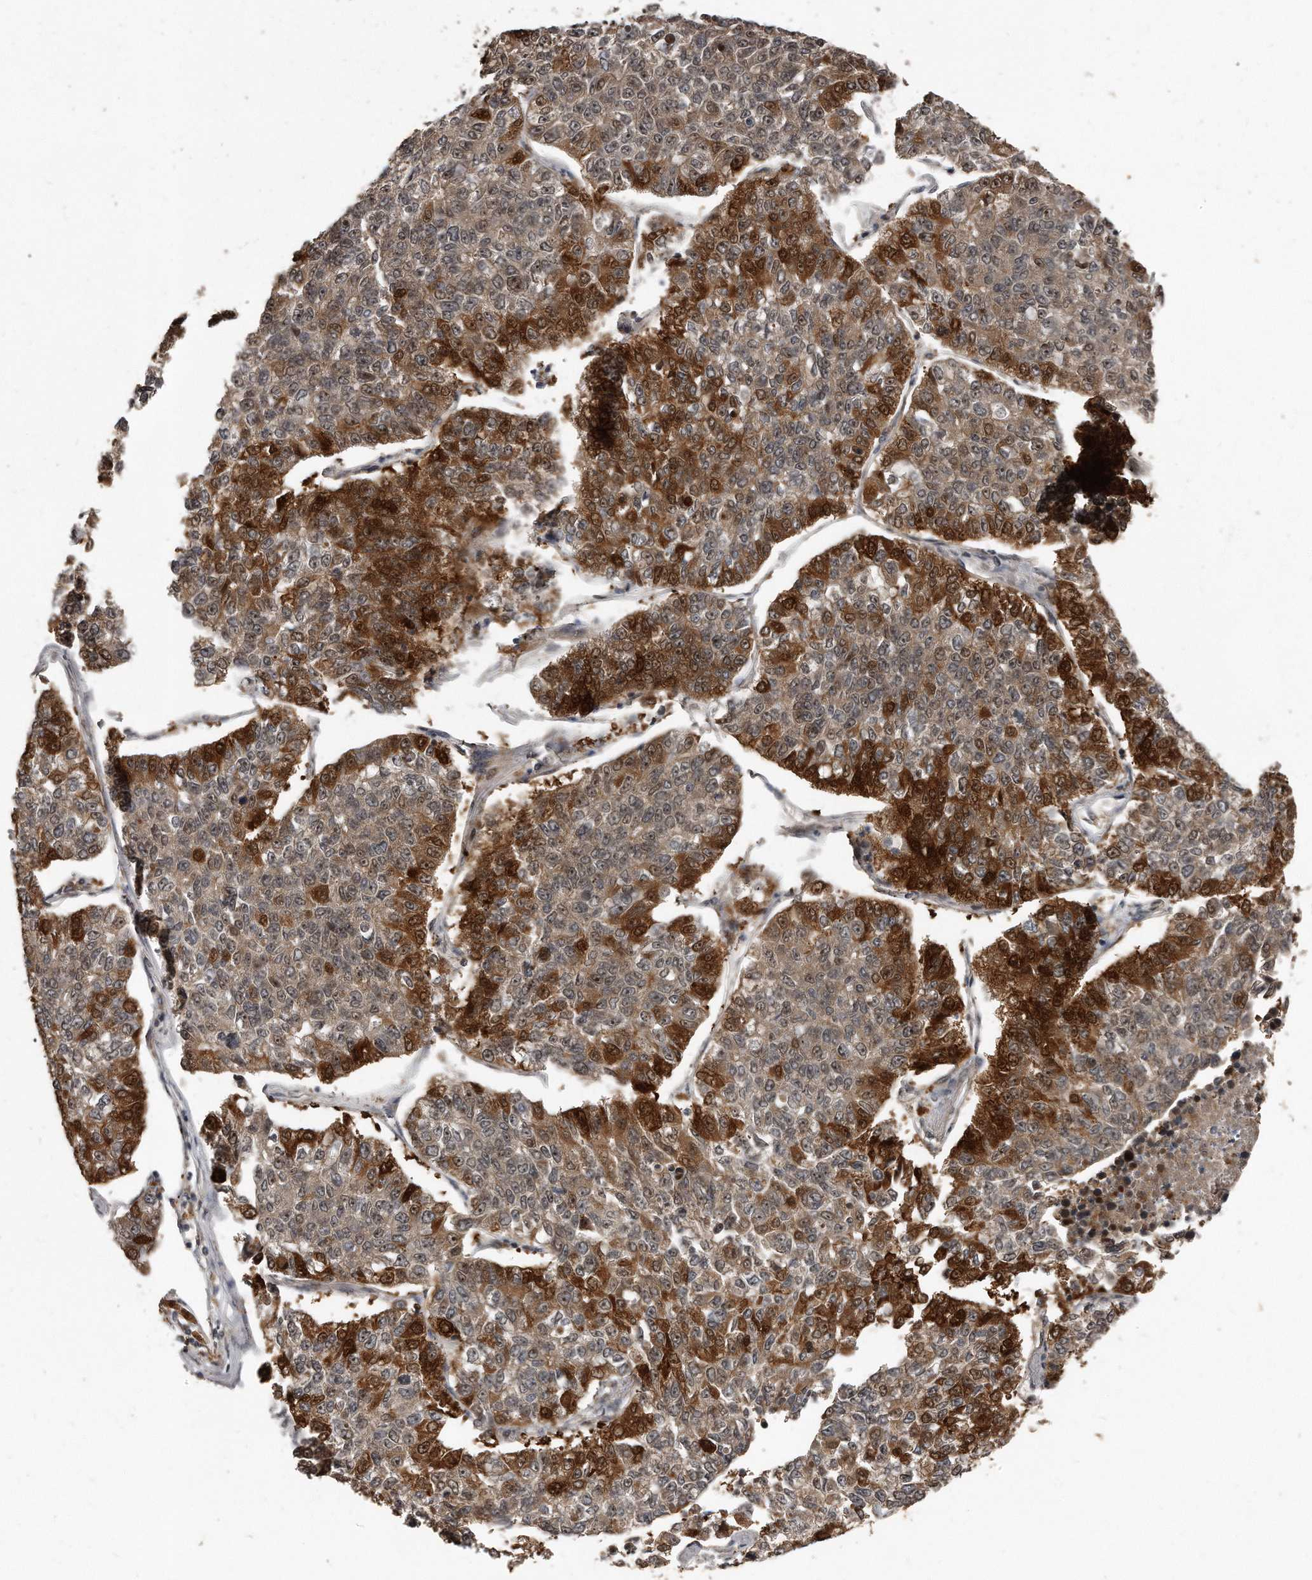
{"staining": {"intensity": "strong", "quantity": "25%-75%", "location": "cytoplasmic/membranous,nuclear"}, "tissue": "lung cancer", "cell_type": "Tumor cells", "image_type": "cancer", "snomed": [{"axis": "morphology", "description": "Adenocarcinoma, NOS"}, {"axis": "topography", "description": "Lung"}], "caption": "IHC image of neoplastic tissue: lung adenocarcinoma stained using immunohistochemistry (IHC) exhibits high levels of strong protein expression localized specifically in the cytoplasmic/membranous and nuclear of tumor cells, appearing as a cytoplasmic/membranous and nuclear brown color.", "gene": "GCH1", "patient": {"sex": "male", "age": 49}}